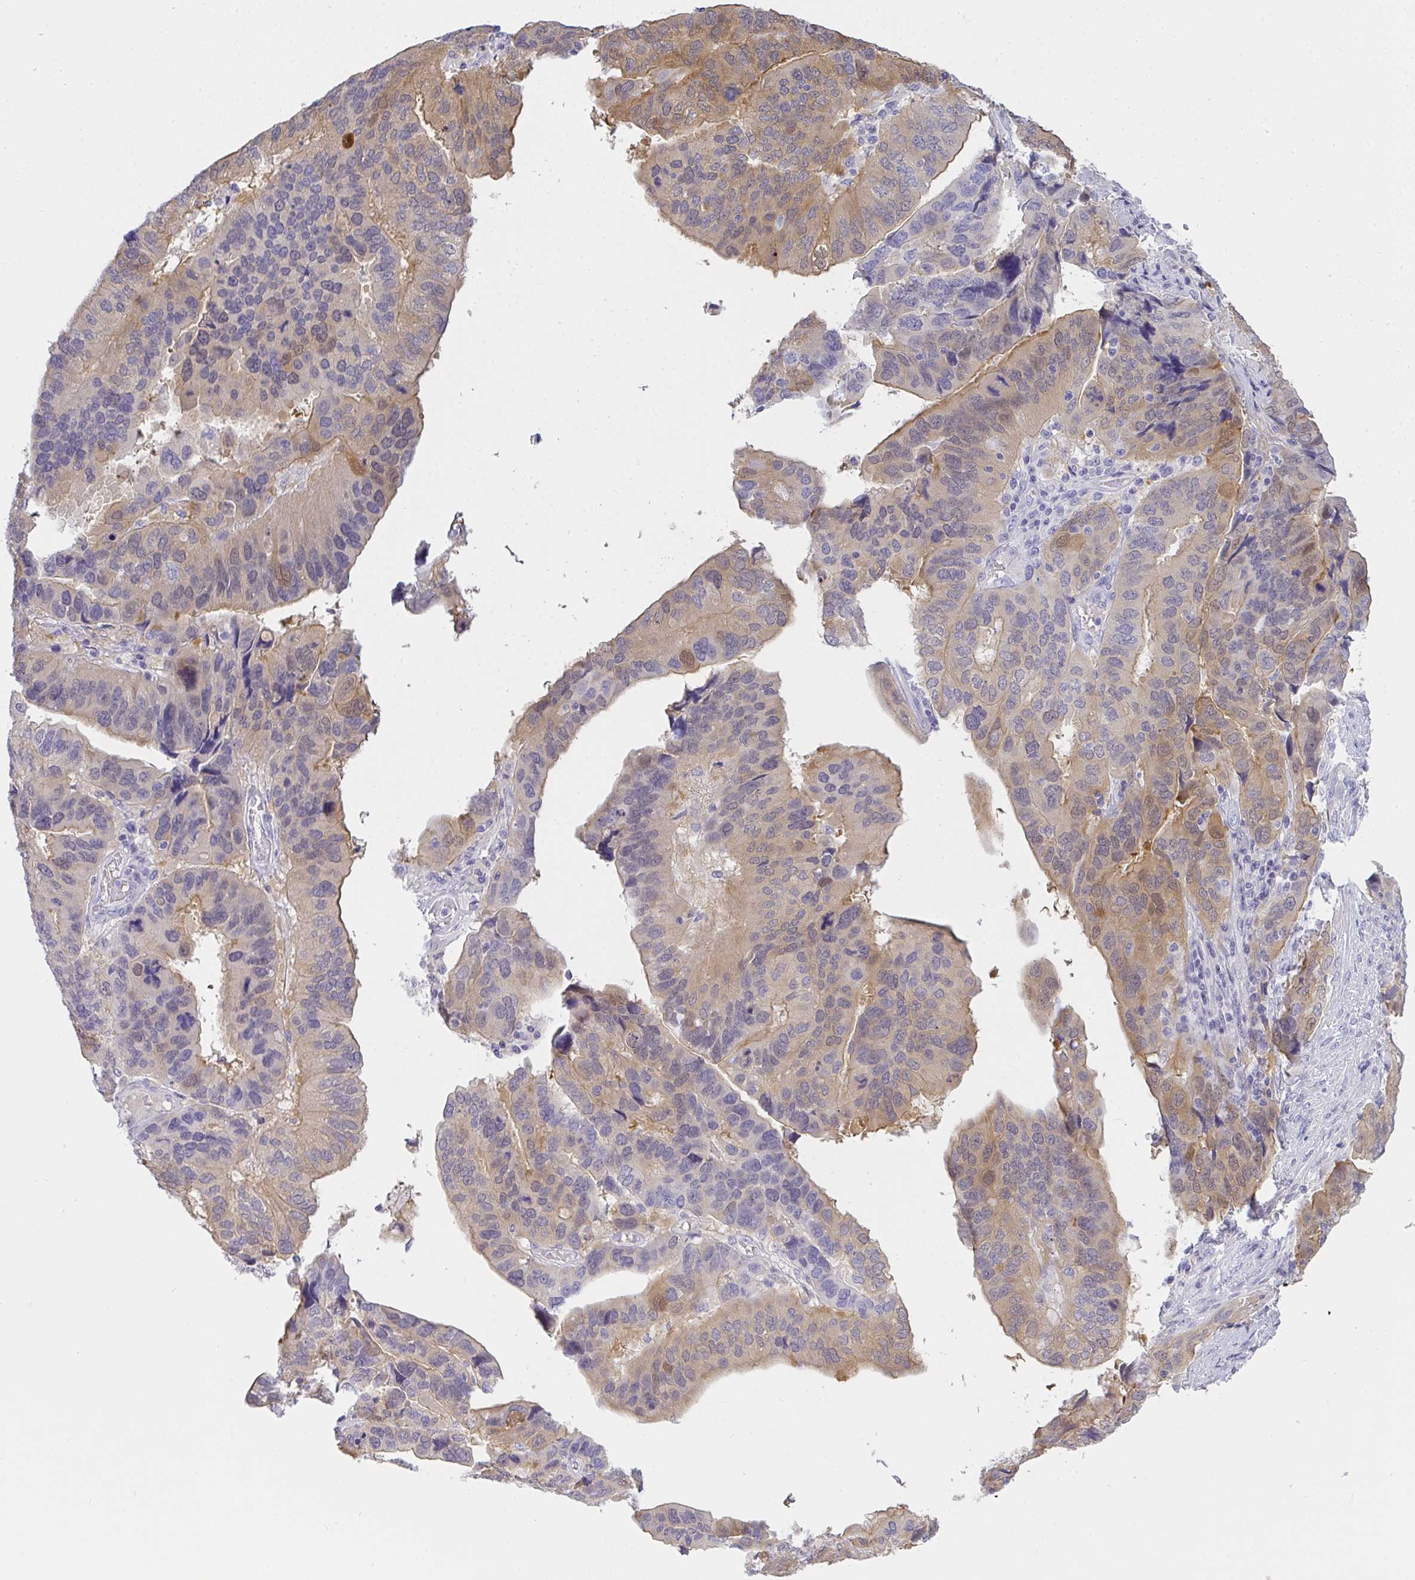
{"staining": {"intensity": "weak", "quantity": "25%-75%", "location": "cytoplasmic/membranous"}, "tissue": "ovarian cancer", "cell_type": "Tumor cells", "image_type": "cancer", "snomed": [{"axis": "morphology", "description": "Cystadenocarcinoma, serous, NOS"}, {"axis": "topography", "description": "Ovary"}], "caption": "High-magnification brightfield microscopy of ovarian serous cystadenocarcinoma stained with DAB (brown) and counterstained with hematoxylin (blue). tumor cells exhibit weak cytoplasmic/membranous staining is identified in about25%-75% of cells.", "gene": "GSDMB", "patient": {"sex": "female", "age": 79}}